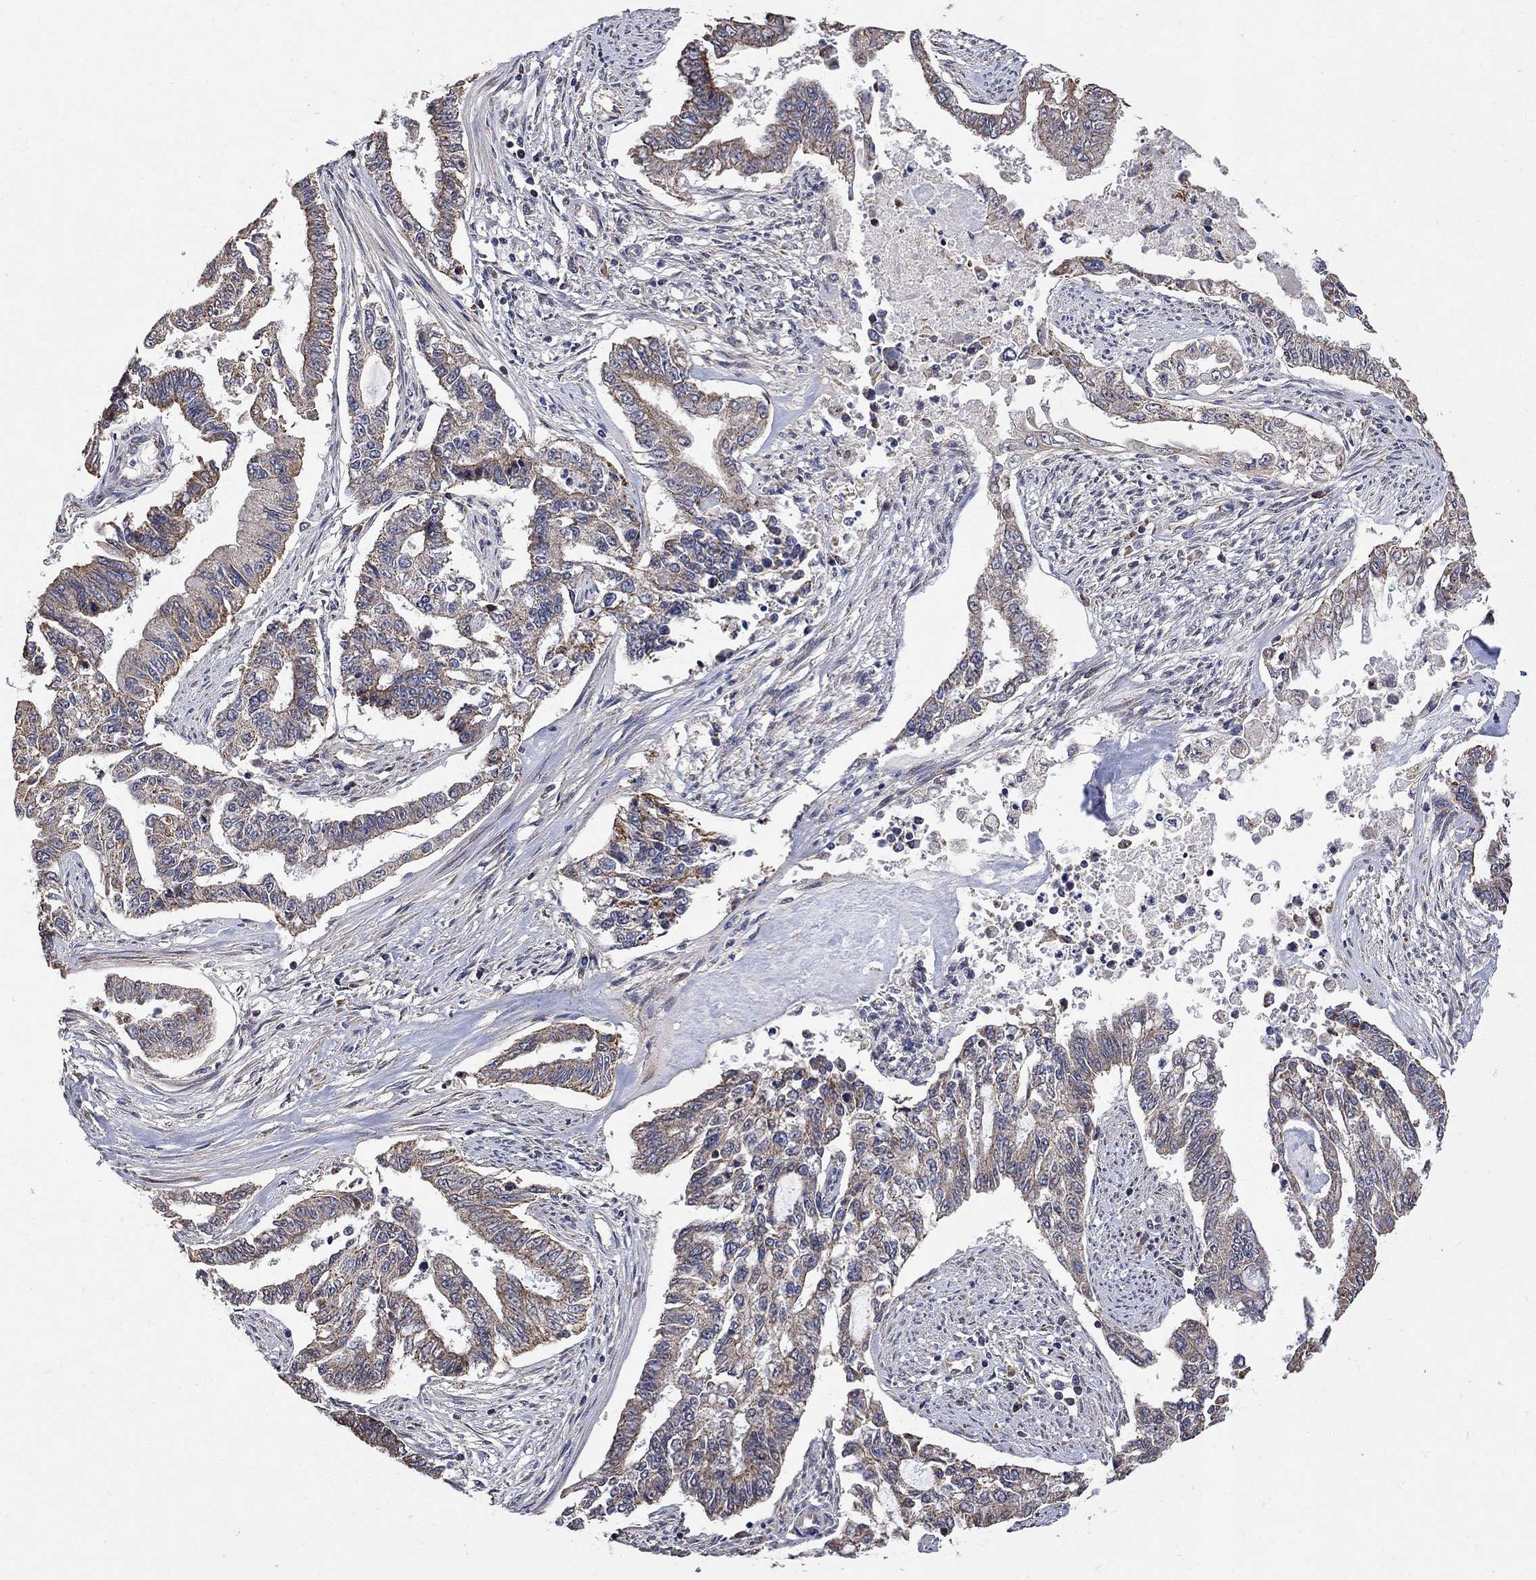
{"staining": {"intensity": "moderate", "quantity": "25%-75%", "location": "cytoplasmic/membranous"}, "tissue": "endometrial cancer", "cell_type": "Tumor cells", "image_type": "cancer", "snomed": [{"axis": "morphology", "description": "Adenocarcinoma, NOS"}, {"axis": "topography", "description": "Uterus"}], "caption": "Endometrial cancer tissue reveals moderate cytoplasmic/membranous expression in approximately 25%-75% of tumor cells", "gene": "ANKRA2", "patient": {"sex": "female", "age": 59}}